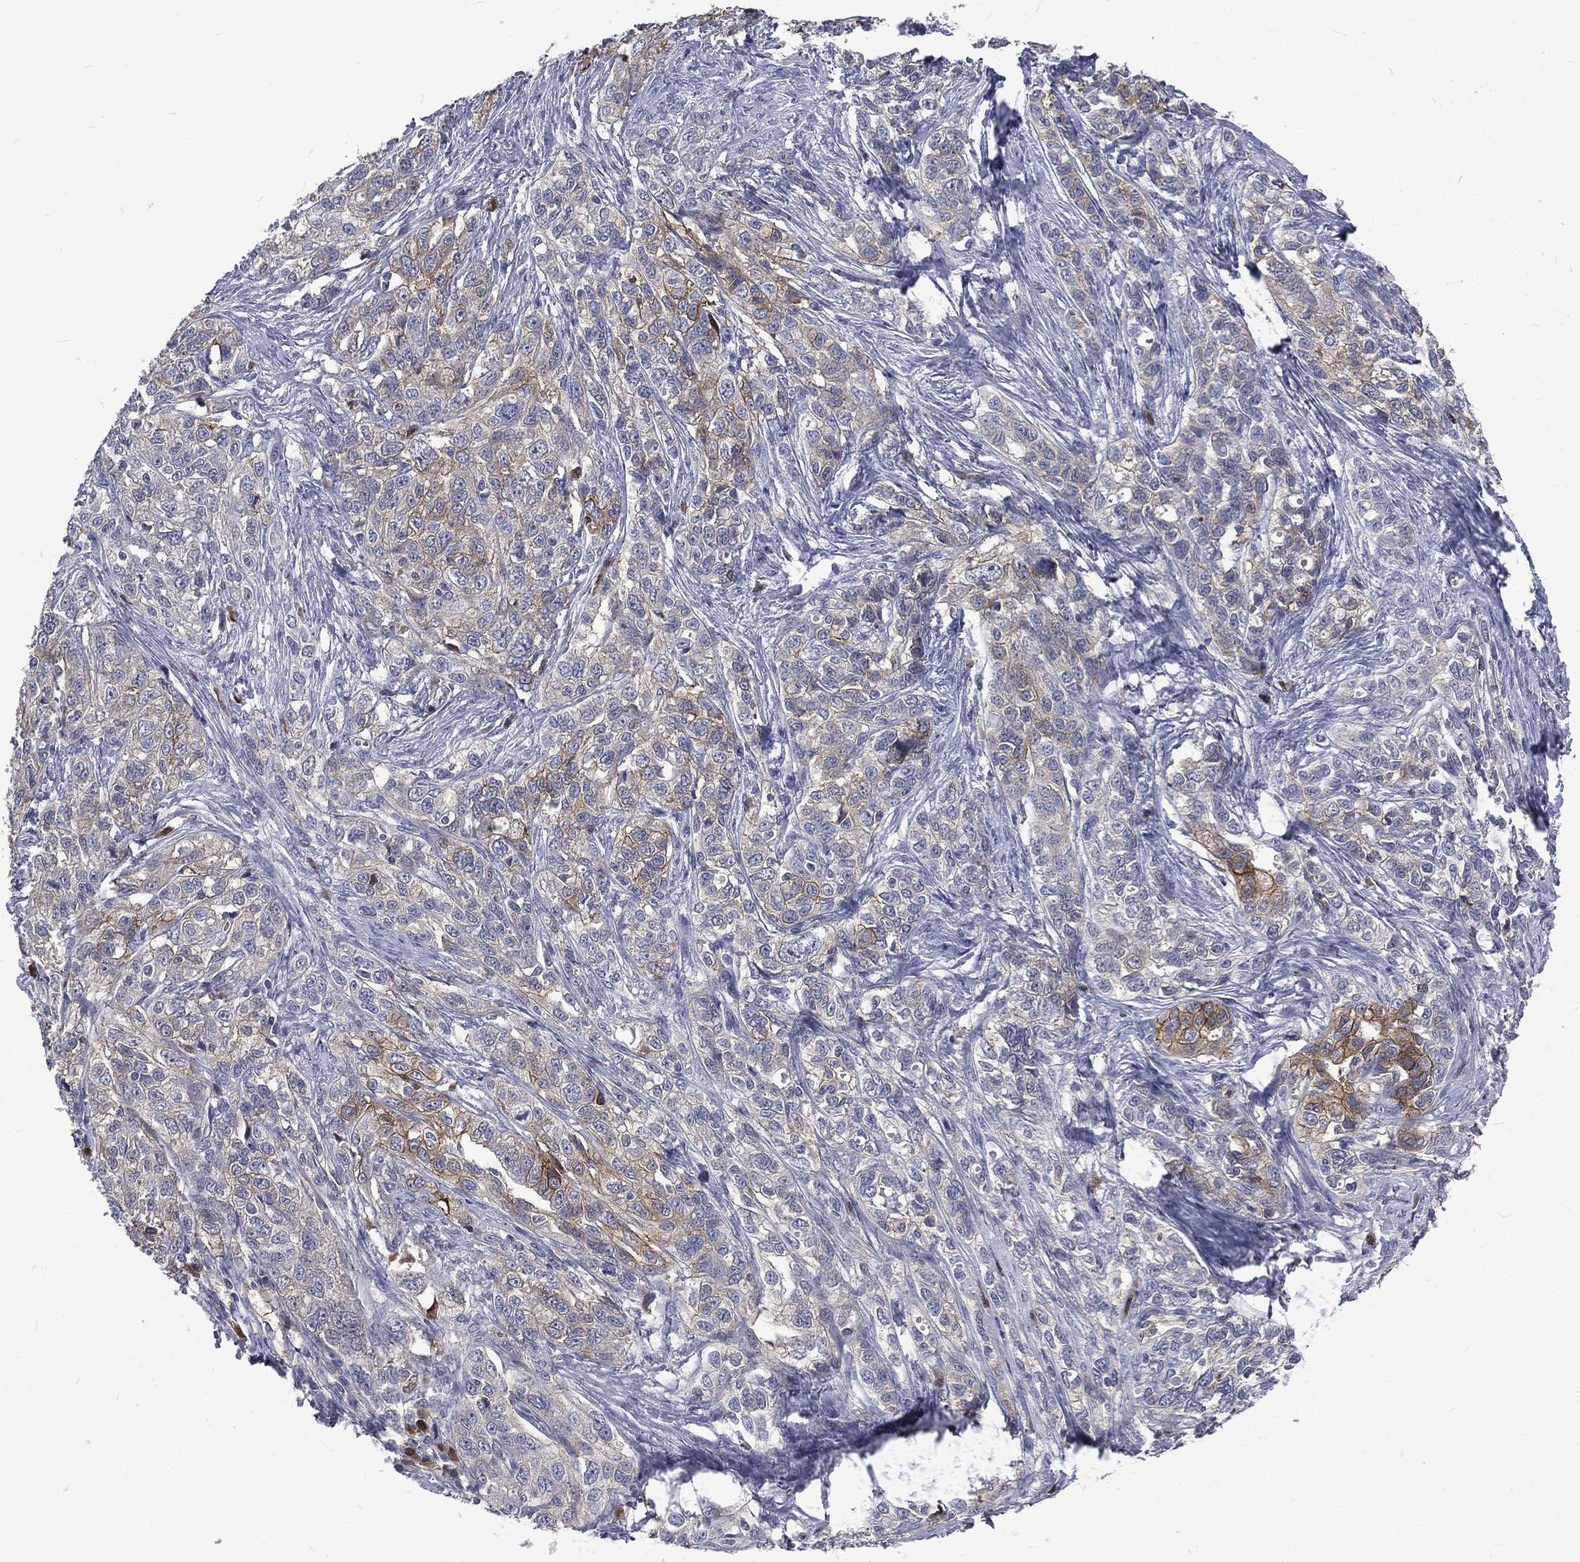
{"staining": {"intensity": "moderate", "quantity": "<25%", "location": "cytoplasmic/membranous"}, "tissue": "ovarian cancer", "cell_type": "Tumor cells", "image_type": "cancer", "snomed": [{"axis": "morphology", "description": "Cystadenocarcinoma, serous, NOS"}, {"axis": "topography", "description": "Ovary"}], "caption": "DAB (3,3'-diaminobenzidine) immunohistochemical staining of serous cystadenocarcinoma (ovarian) reveals moderate cytoplasmic/membranous protein expression in approximately <25% of tumor cells.", "gene": "CA12", "patient": {"sex": "female", "age": 71}}